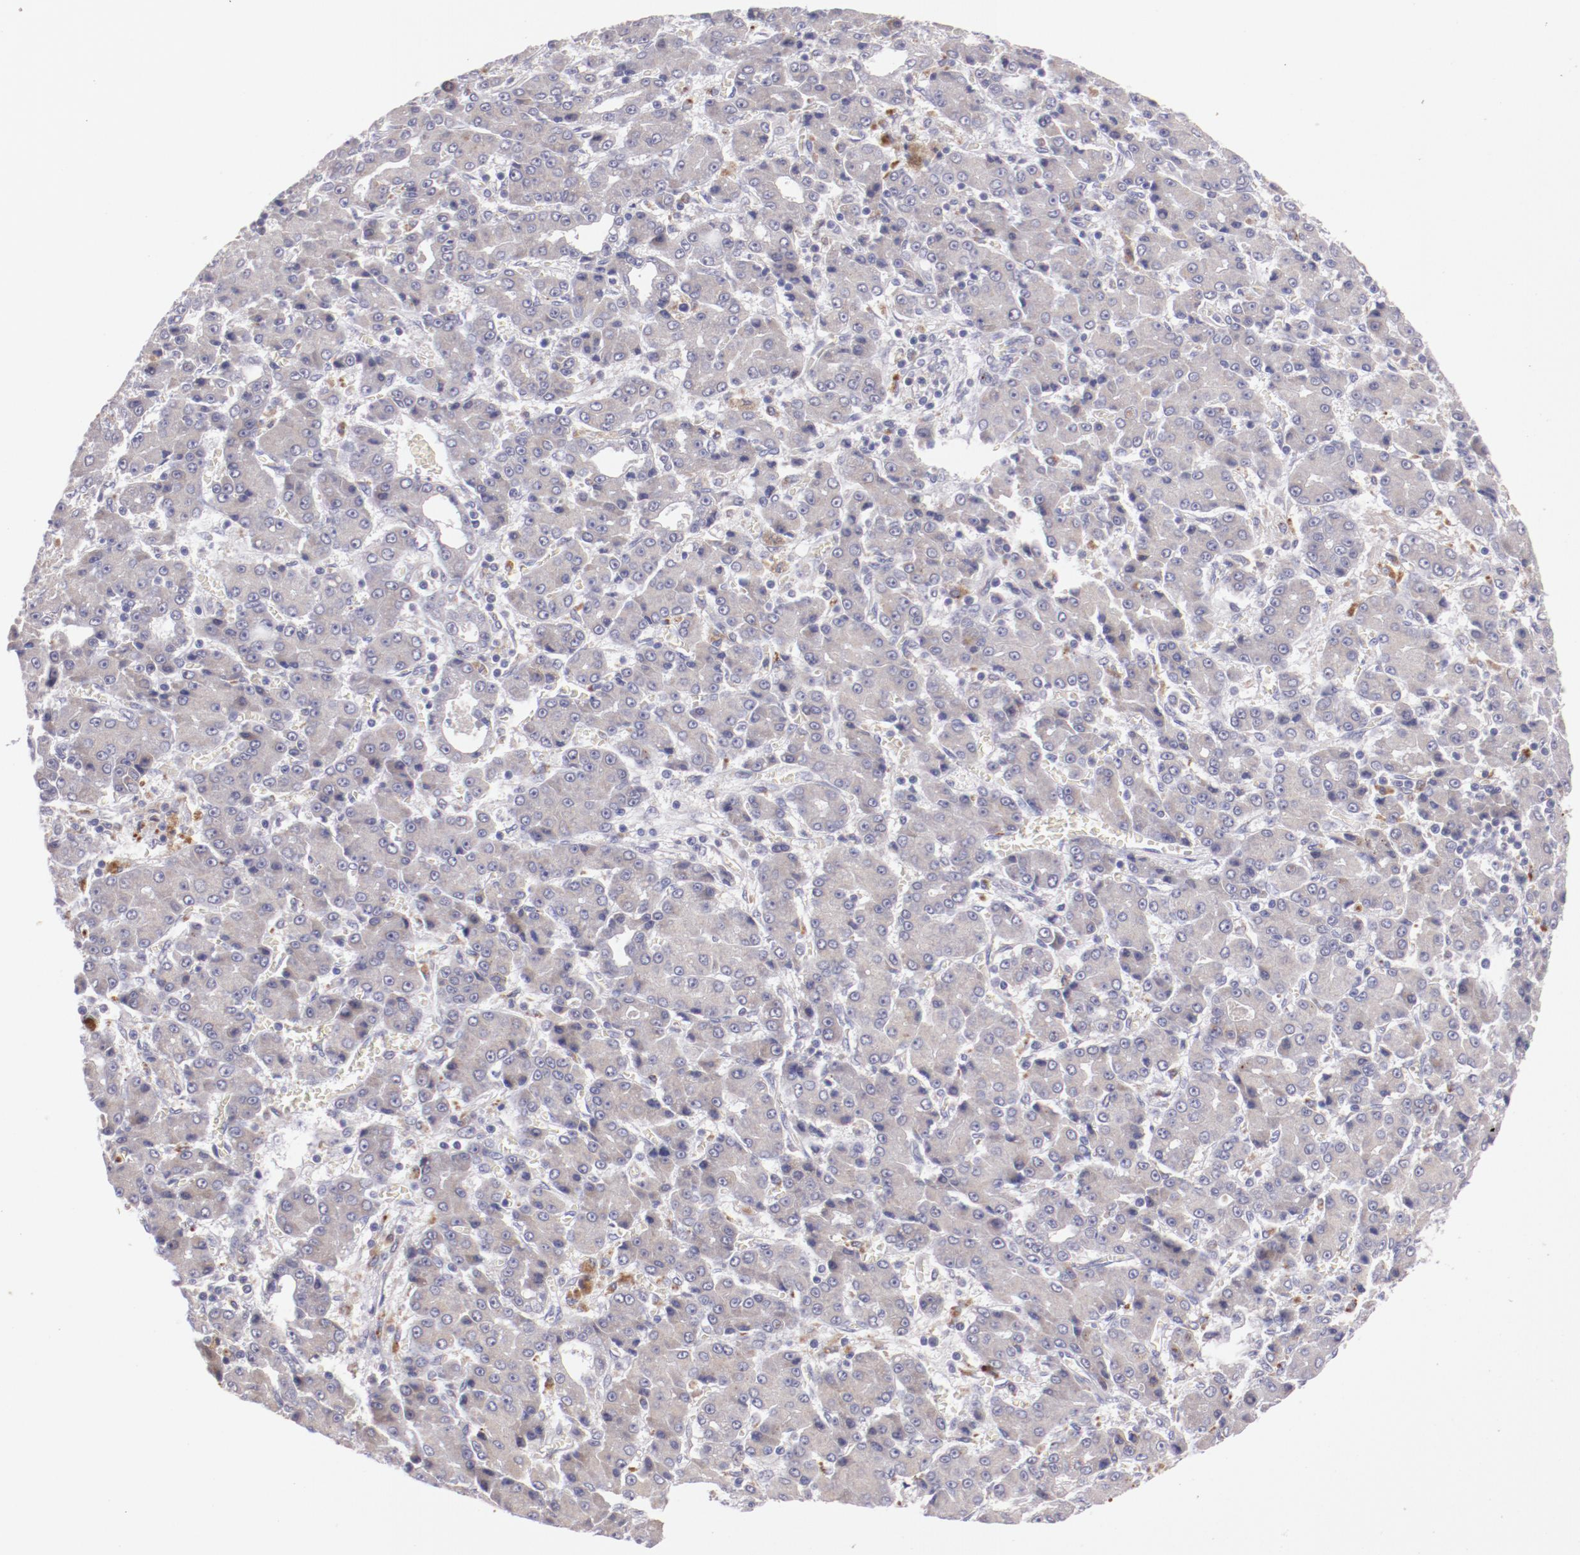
{"staining": {"intensity": "weak", "quantity": ">75%", "location": "cytoplasmic/membranous"}, "tissue": "liver cancer", "cell_type": "Tumor cells", "image_type": "cancer", "snomed": [{"axis": "morphology", "description": "Carcinoma, Hepatocellular, NOS"}, {"axis": "topography", "description": "Liver"}], "caption": "Immunohistochemical staining of liver cancer (hepatocellular carcinoma) shows low levels of weak cytoplasmic/membranous protein positivity in approximately >75% of tumor cells. The staining was performed using DAB to visualize the protein expression in brown, while the nuclei were stained in blue with hematoxylin (Magnification: 20x).", "gene": "TRAF3", "patient": {"sex": "male", "age": 69}}